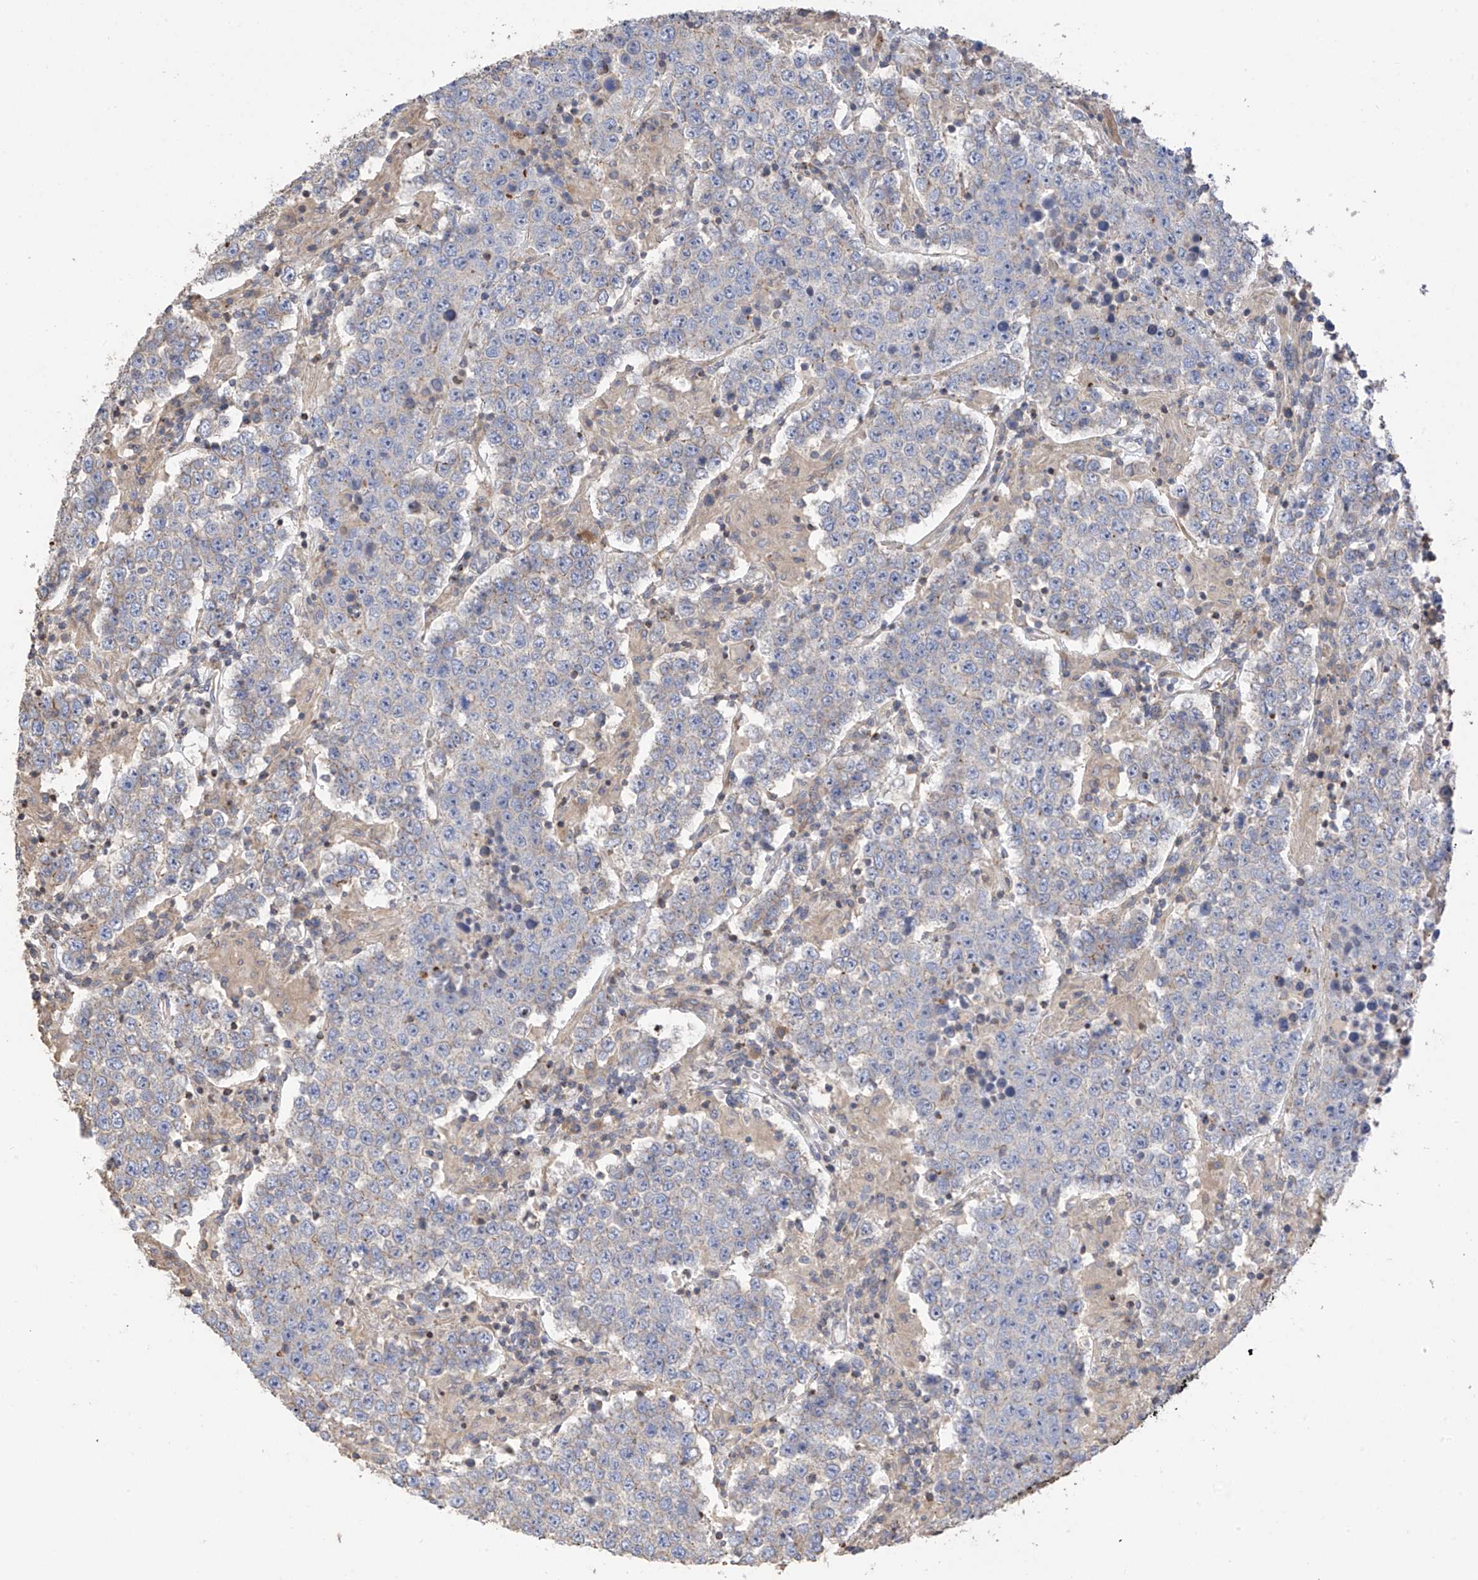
{"staining": {"intensity": "negative", "quantity": "none", "location": "none"}, "tissue": "testis cancer", "cell_type": "Tumor cells", "image_type": "cancer", "snomed": [{"axis": "morphology", "description": "Normal tissue, NOS"}, {"axis": "morphology", "description": "Urothelial carcinoma, High grade"}, {"axis": "morphology", "description": "Seminoma, NOS"}, {"axis": "morphology", "description": "Carcinoma, Embryonal, NOS"}, {"axis": "topography", "description": "Urinary bladder"}, {"axis": "topography", "description": "Testis"}], "caption": "Immunohistochemistry image of human testis cancer stained for a protein (brown), which displays no staining in tumor cells.", "gene": "SLC43A3", "patient": {"sex": "male", "age": 41}}